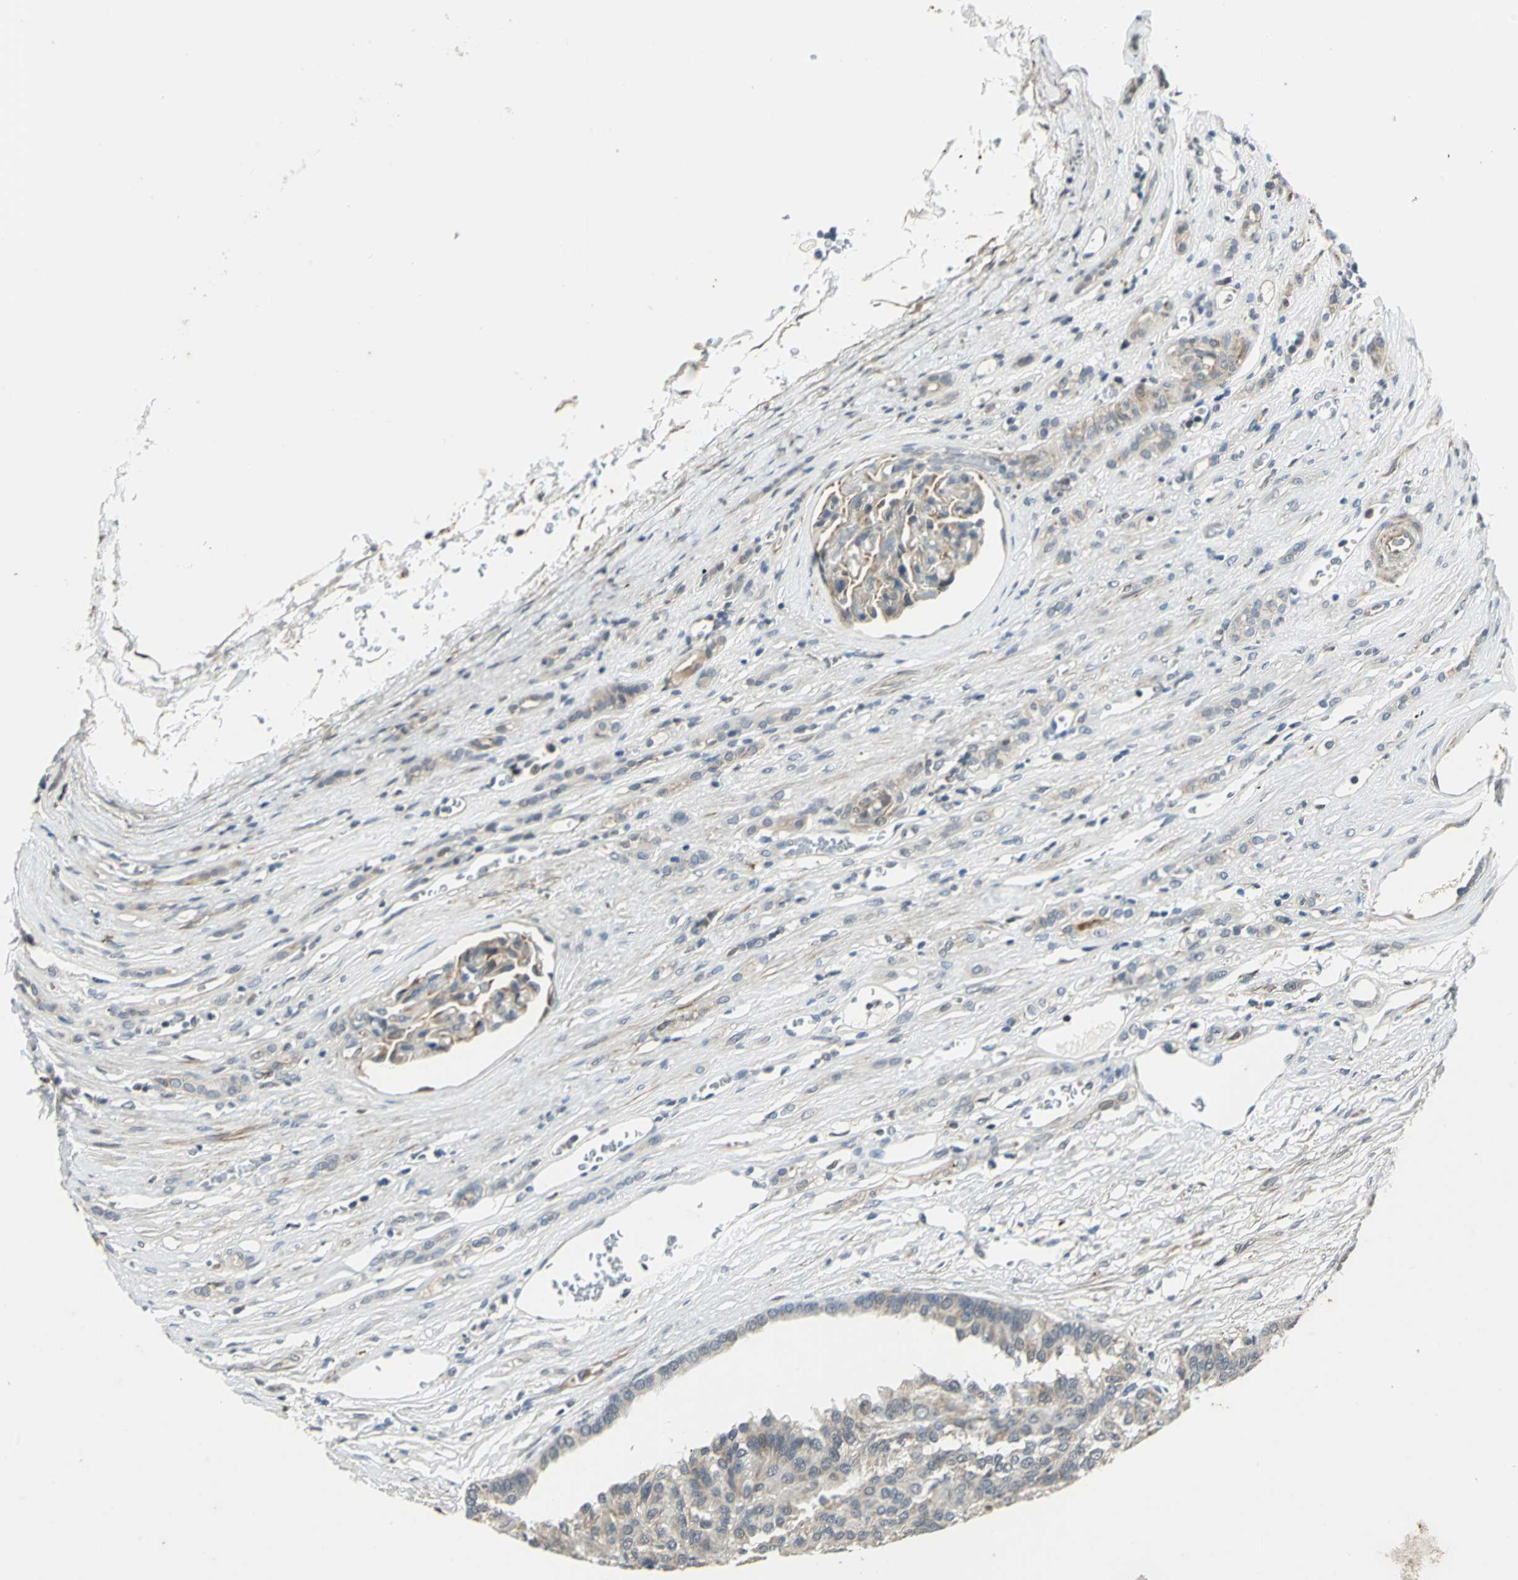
{"staining": {"intensity": "weak", "quantity": ">75%", "location": "cytoplasmic/membranous"}, "tissue": "renal cancer", "cell_type": "Tumor cells", "image_type": "cancer", "snomed": [{"axis": "morphology", "description": "Adenocarcinoma, NOS"}, {"axis": "topography", "description": "Kidney"}], "caption": "This photomicrograph shows IHC staining of human renal adenocarcinoma, with low weak cytoplasmic/membranous staining in about >75% of tumor cells.", "gene": "PLAGL2", "patient": {"sex": "male", "age": 46}}